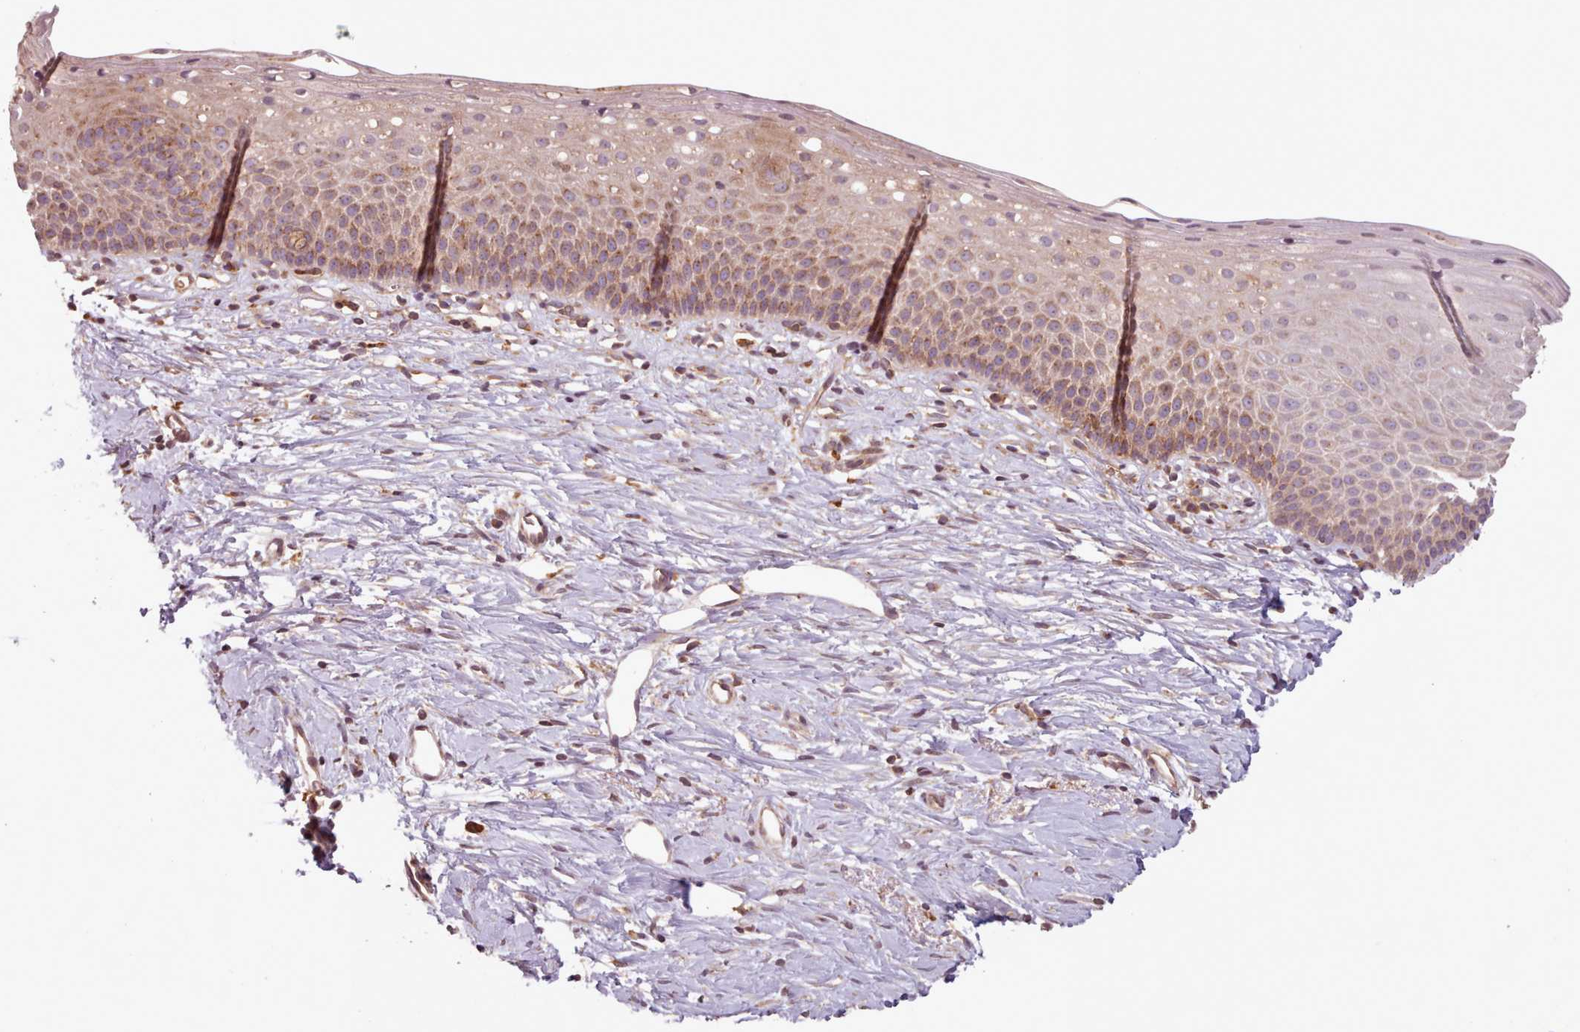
{"staining": {"intensity": "moderate", "quantity": ">75%", "location": "cytoplasmic/membranous"}, "tissue": "cervix", "cell_type": "Glandular cells", "image_type": "normal", "snomed": [{"axis": "morphology", "description": "Normal tissue, NOS"}, {"axis": "topography", "description": "Cervix"}], "caption": "Immunohistochemistry (IHC) image of benign human cervix stained for a protein (brown), which displays medium levels of moderate cytoplasmic/membranous staining in about >75% of glandular cells.", "gene": "WASHC2A", "patient": {"sex": "female", "age": 57}}